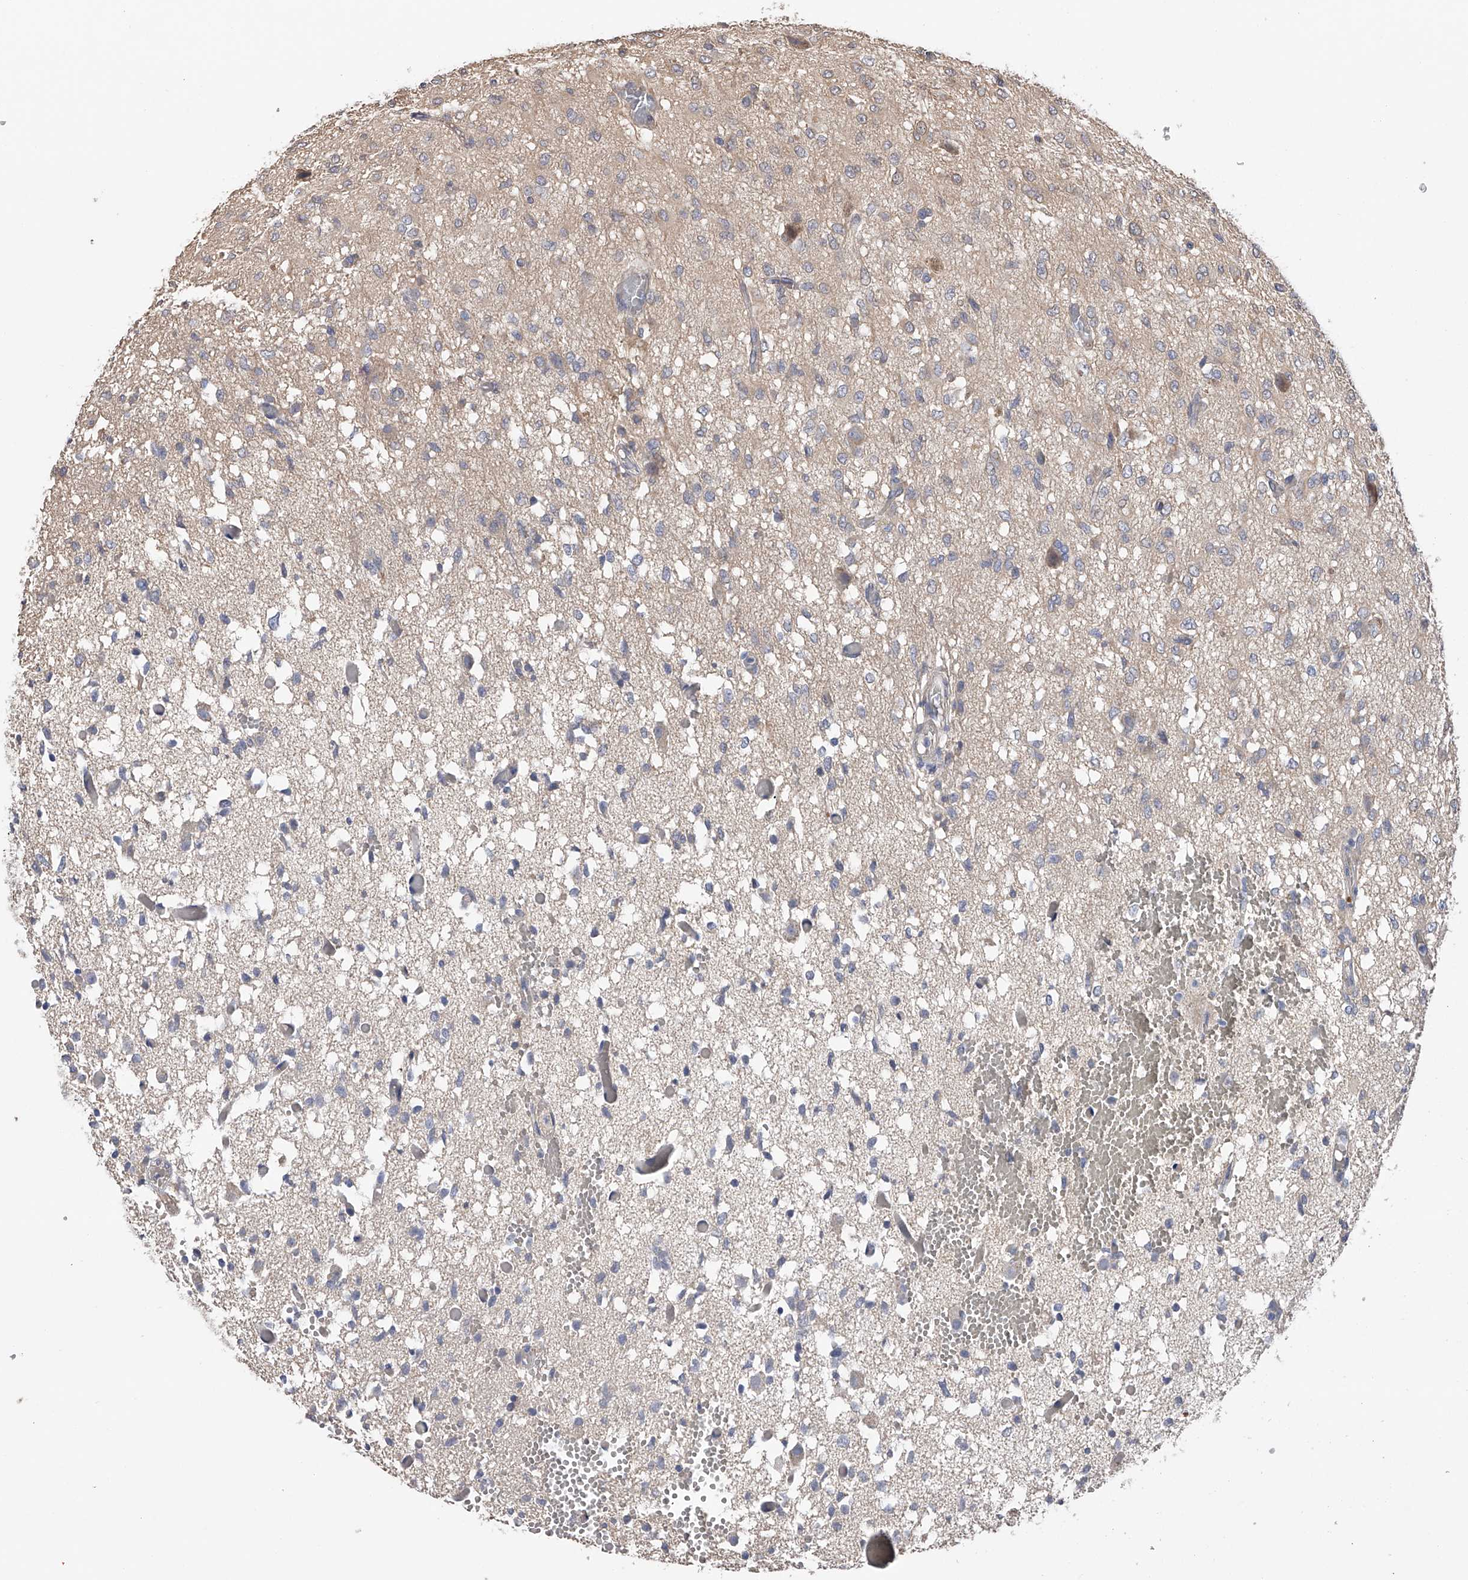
{"staining": {"intensity": "negative", "quantity": "none", "location": "none"}, "tissue": "glioma", "cell_type": "Tumor cells", "image_type": "cancer", "snomed": [{"axis": "morphology", "description": "Glioma, malignant, High grade"}, {"axis": "topography", "description": "Brain"}], "caption": "The photomicrograph shows no significant positivity in tumor cells of malignant high-grade glioma. Brightfield microscopy of immunohistochemistry stained with DAB (brown) and hematoxylin (blue), captured at high magnification.", "gene": "CFAP298", "patient": {"sex": "female", "age": 59}}